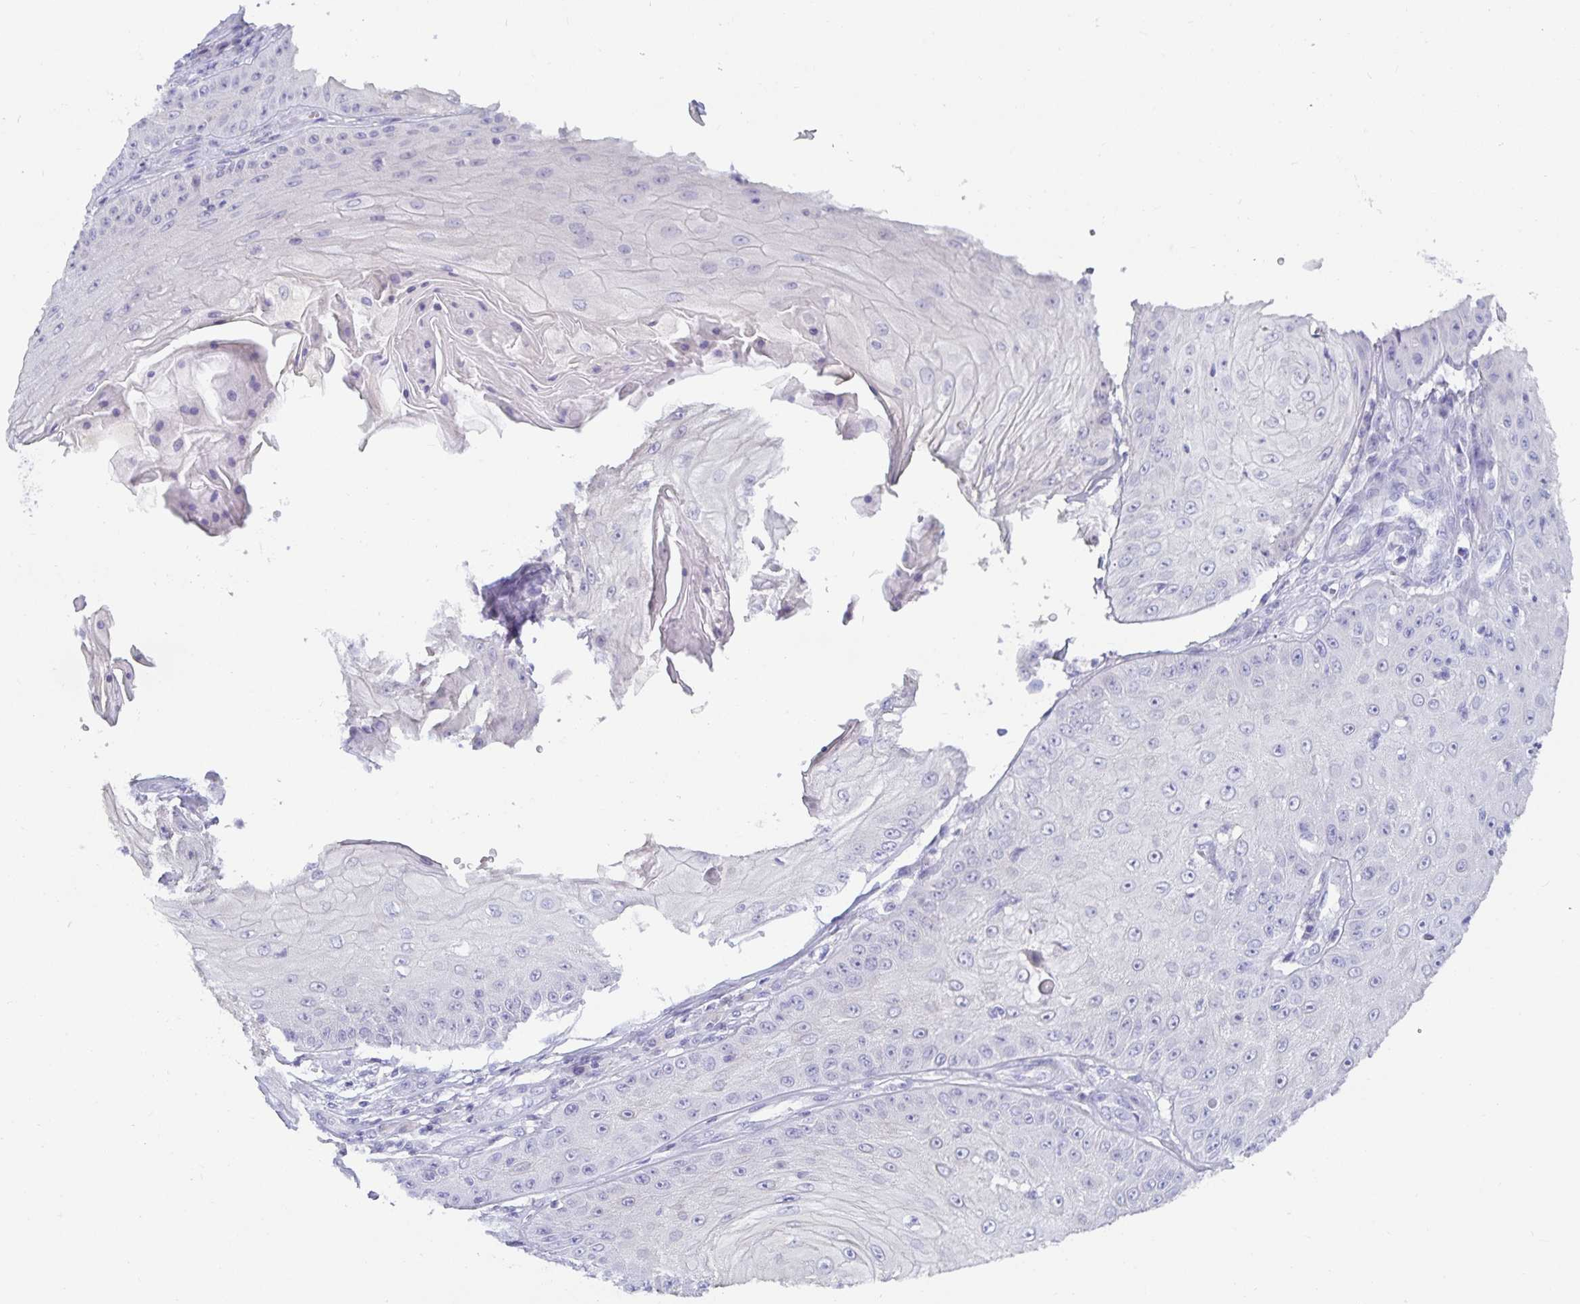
{"staining": {"intensity": "negative", "quantity": "none", "location": "none"}, "tissue": "skin cancer", "cell_type": "Tumor cells", "image_type": "cancer", "snomed": [{"axis": "morphology", "description": "Squamous cell carcinoma, NOS"}, {"axis": "topography", "description": "Skin"}], "caption": "Tumor cells are negative for protein expression in human squamous cell carcinoma (skin).", "gene": "MON2", "patient": {"sex": "male", "age": 70}}